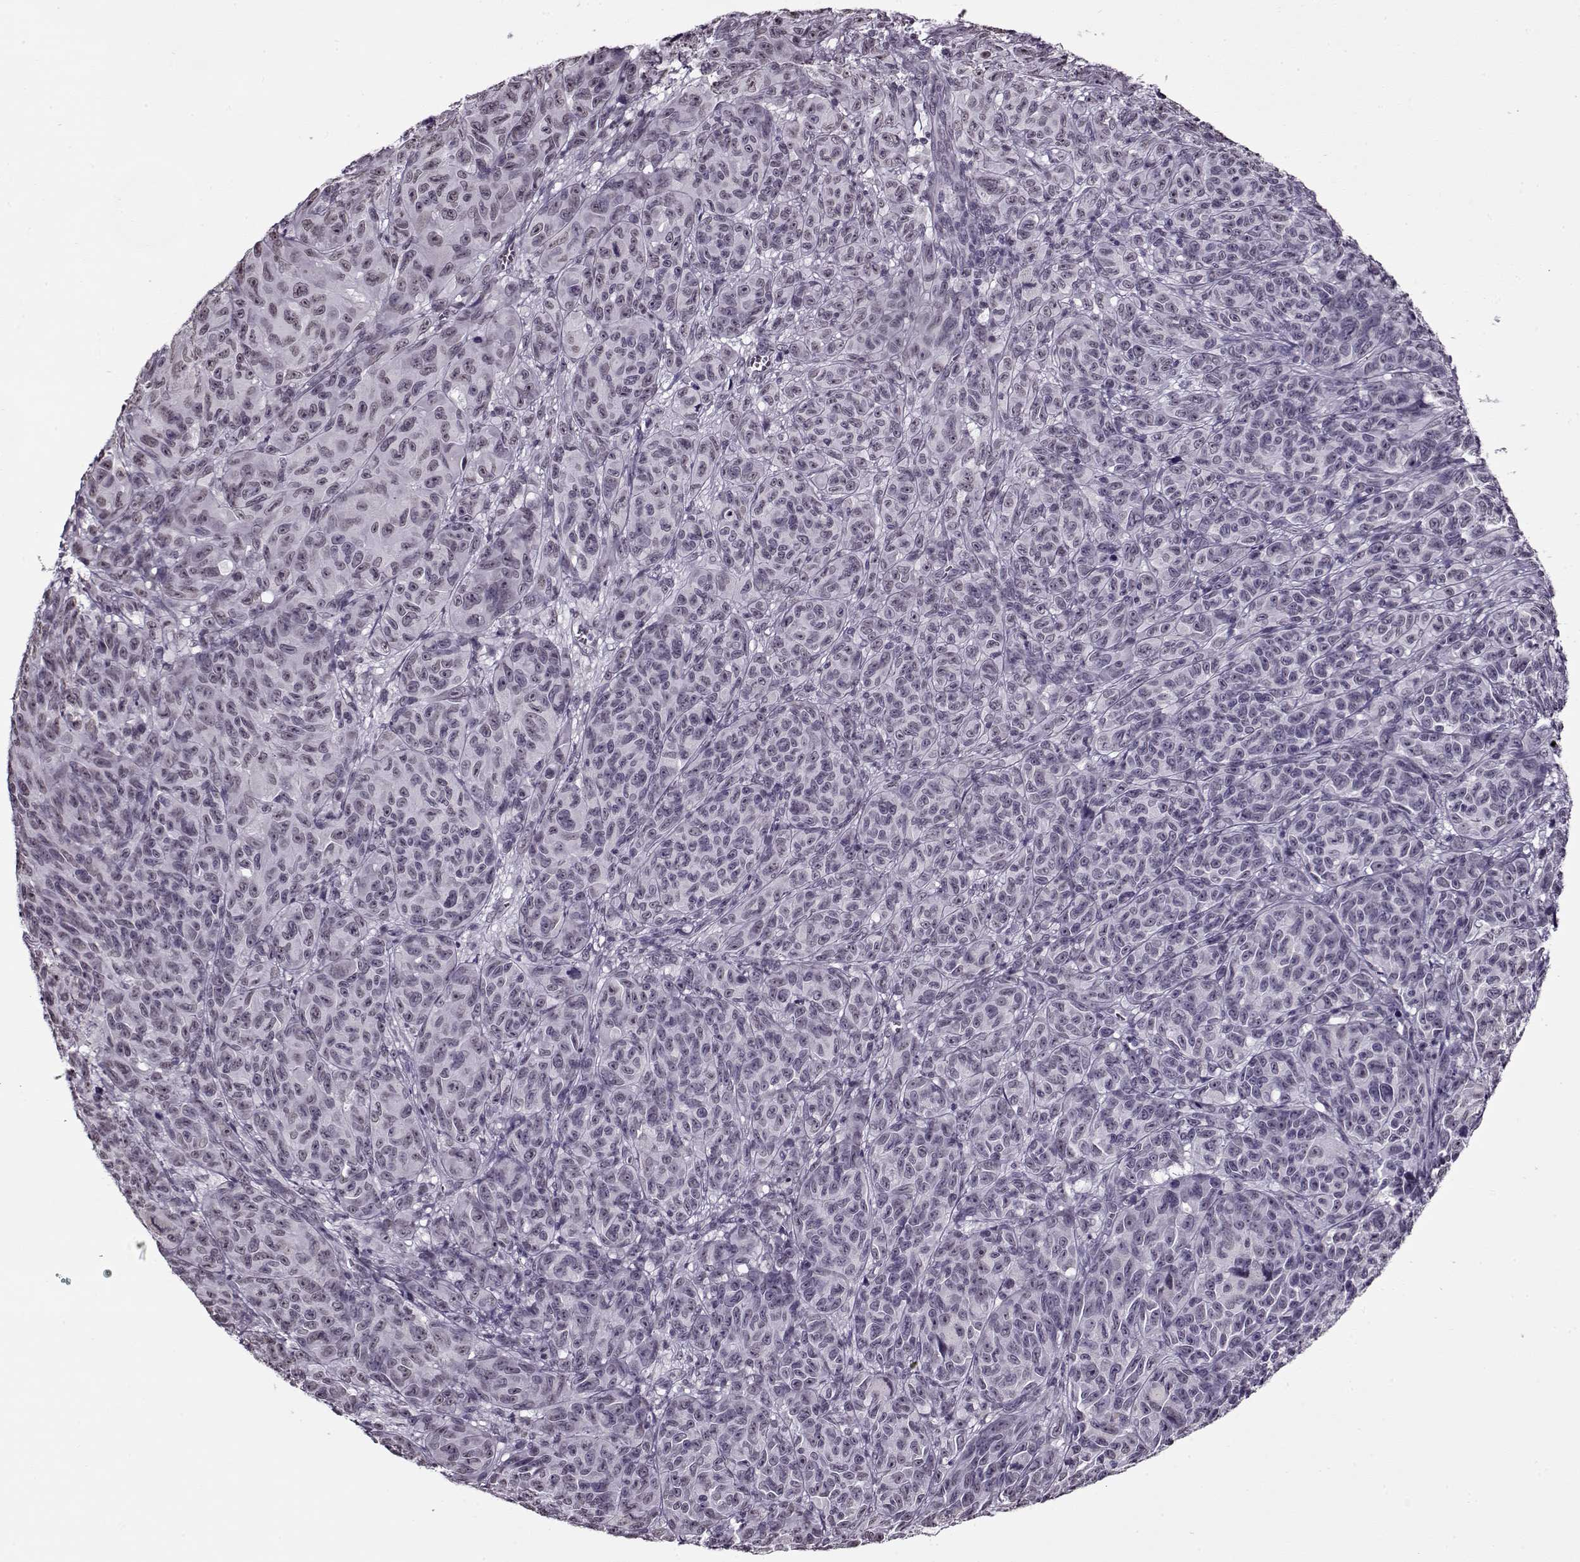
{"staining": {"intensity": "weak", "quantity": "<25%", "location": "cytoplasmic/membranous"}, "tissue": "melanoma", "cell_type": "Tumor cells", "image_type": "cancer", "snomed": [{"axis": "morphology", "description": "Malignant melanoma, NOS"}, {"axis": "topography", "description": "Vulva, labia, clitoris and Bartholin´s gland, NO"}], "caption": "Tumor cells show no significant protein expression in melanoma.", "gene": "PRMT8", "patient": {"sex": "female", "age": 75}}